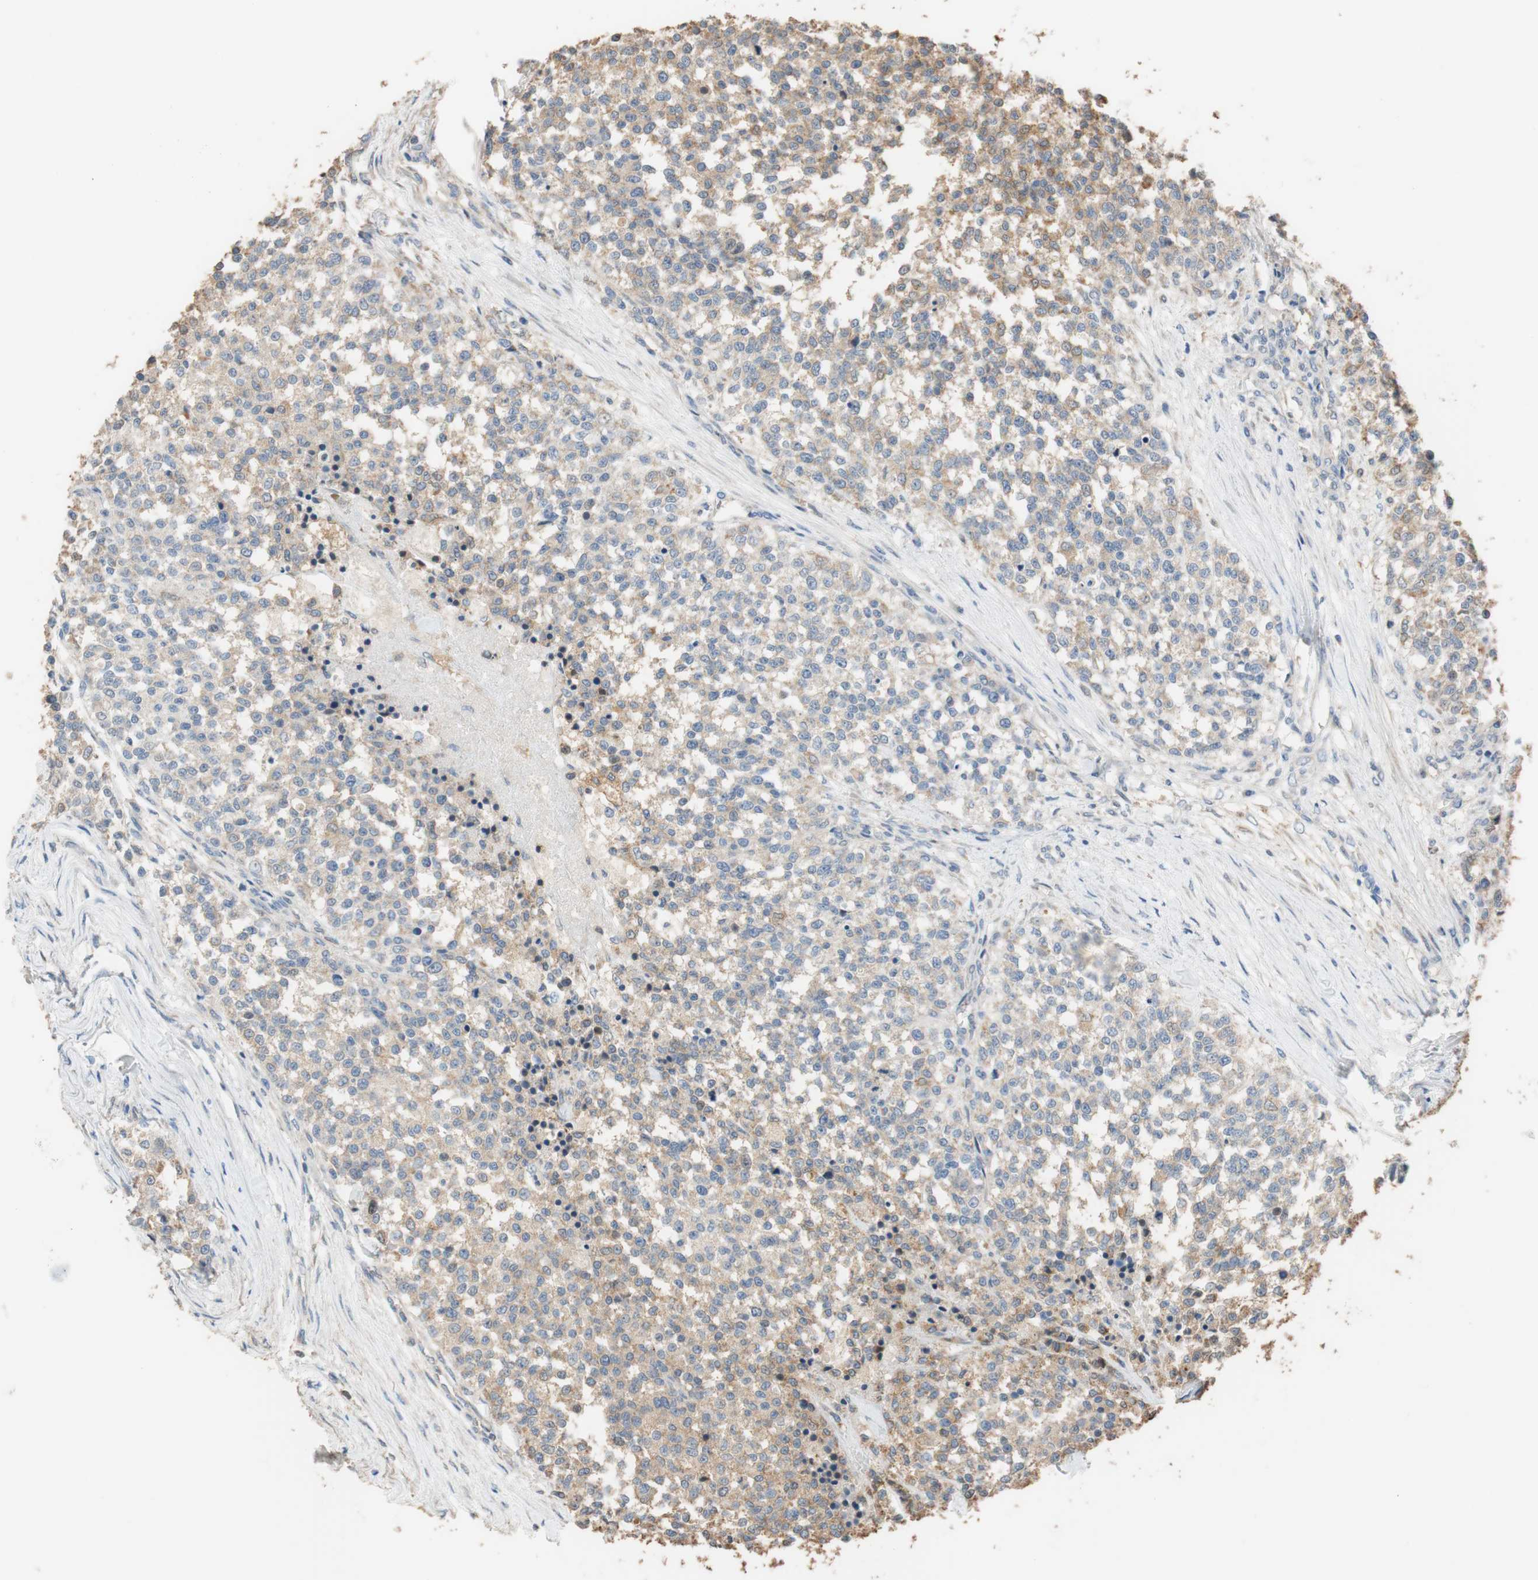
{"staining": {"intensity": "moderate", "quantity": "25%-75%", "location": "cytoplasmic/membranous"}, "tissue": "testis cancer", "cell_type": "Tumor cells", "image_type": "cancer", "snomed": [{"axis": "morphology", "description": "Seminoma, NOS"}, {"axis": "topography", "description": "Testis"}], "caption": "High-power microscopy captured an immunohistochemistry histopathology image of testis cancer (seminoma), revealing moderate cytoplasmic/membranous expression in approximately 25%-75% of tumor cells.", "gene": "ALDH1A2", "patient": {"sex": "male", "age": 59}}